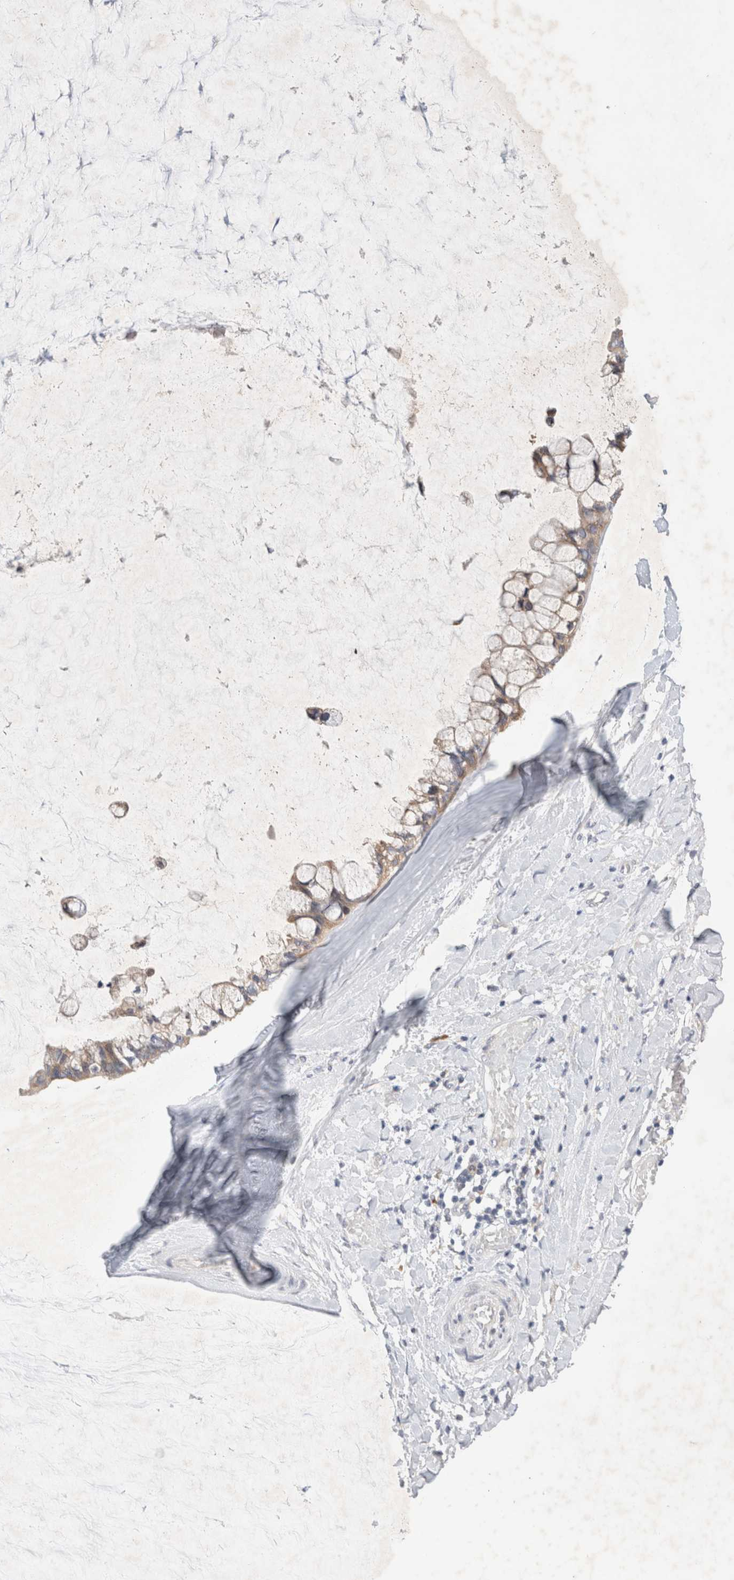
{"staining": {"intensity": "weak", "quantity": "<25%", "location": "cytoplasmic/membranous"}, "tissue": "ovarian cancer", "cell_type": "Tumor cells", "image_type": "cancer", "snomed": [{"axis": "morphology", "description": "Cystadenocarcinoma, mucinous, NOS"}, {"axis": "topography", "description": "Ovary"}], "caption": "High magnification brightfield microscopy of ovarian mucinous cystadenocarcinoma stained with DAB (brown) and counterstained with hematoxylin (blue): tumor cells show no significant expression. Nuclei are stained in blue.", "gene": "NEDD4L", "patient": {"sex": "female", "age": 39}}